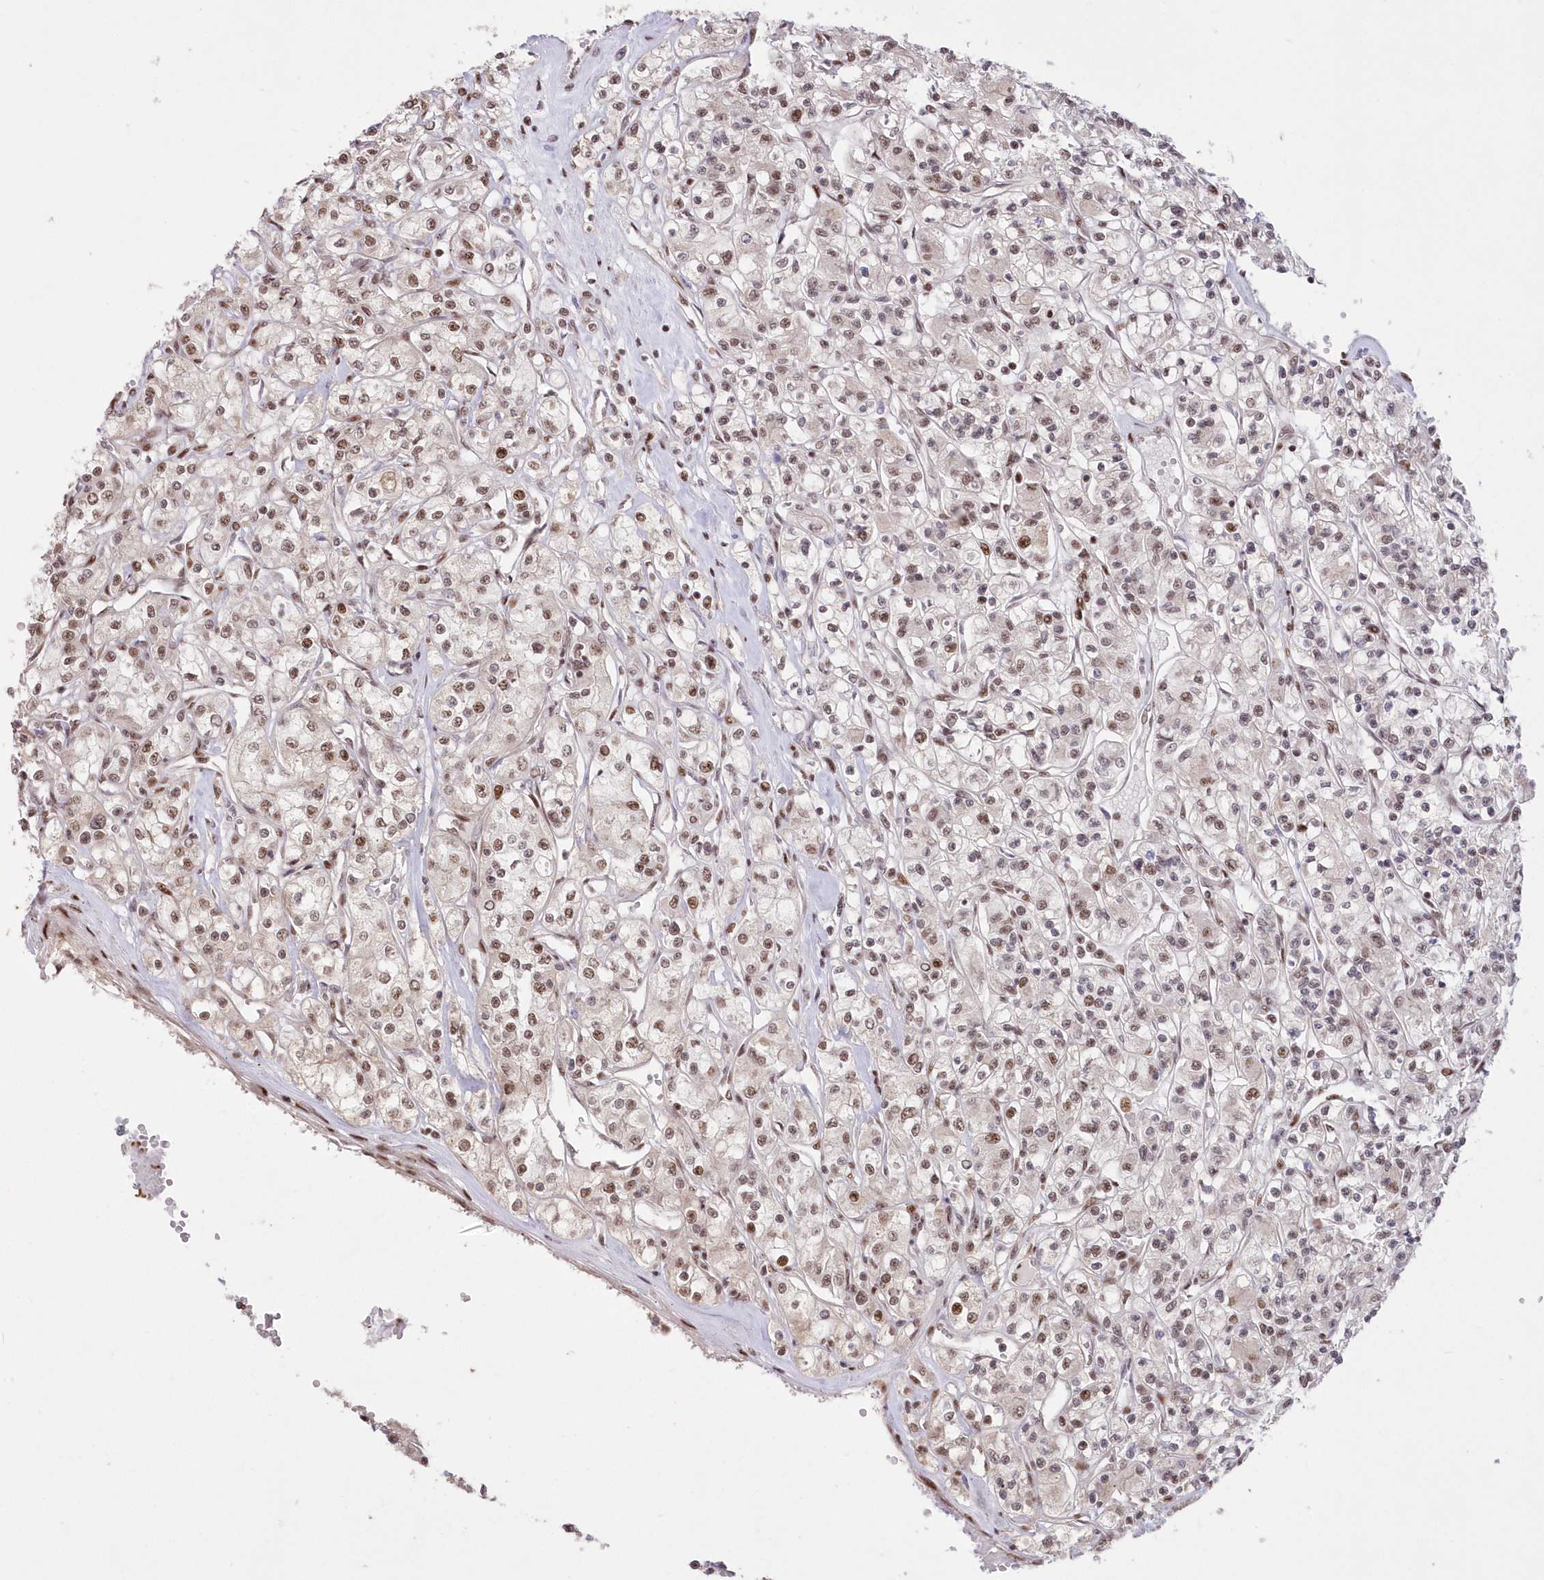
{"staining": {"intensity": "weak", "quantity": ">75%", "location": "nuclear"}, "tissue": "renal cancer", "cell_type": "Tumor cells", "image_type": "cancer", "snomed": [{"axis": "morphology", "description": "Adenocarcinoma, NOS"}, {"axis": "topography", "description": "Kidney"}], "caption": "Weak nuclear protein expression is identified in about >75% of tumor cells in renal cancer (adenocarcinoma).", "gene": "WBP1L", "patient": {"sex": "female", "age": 59}}